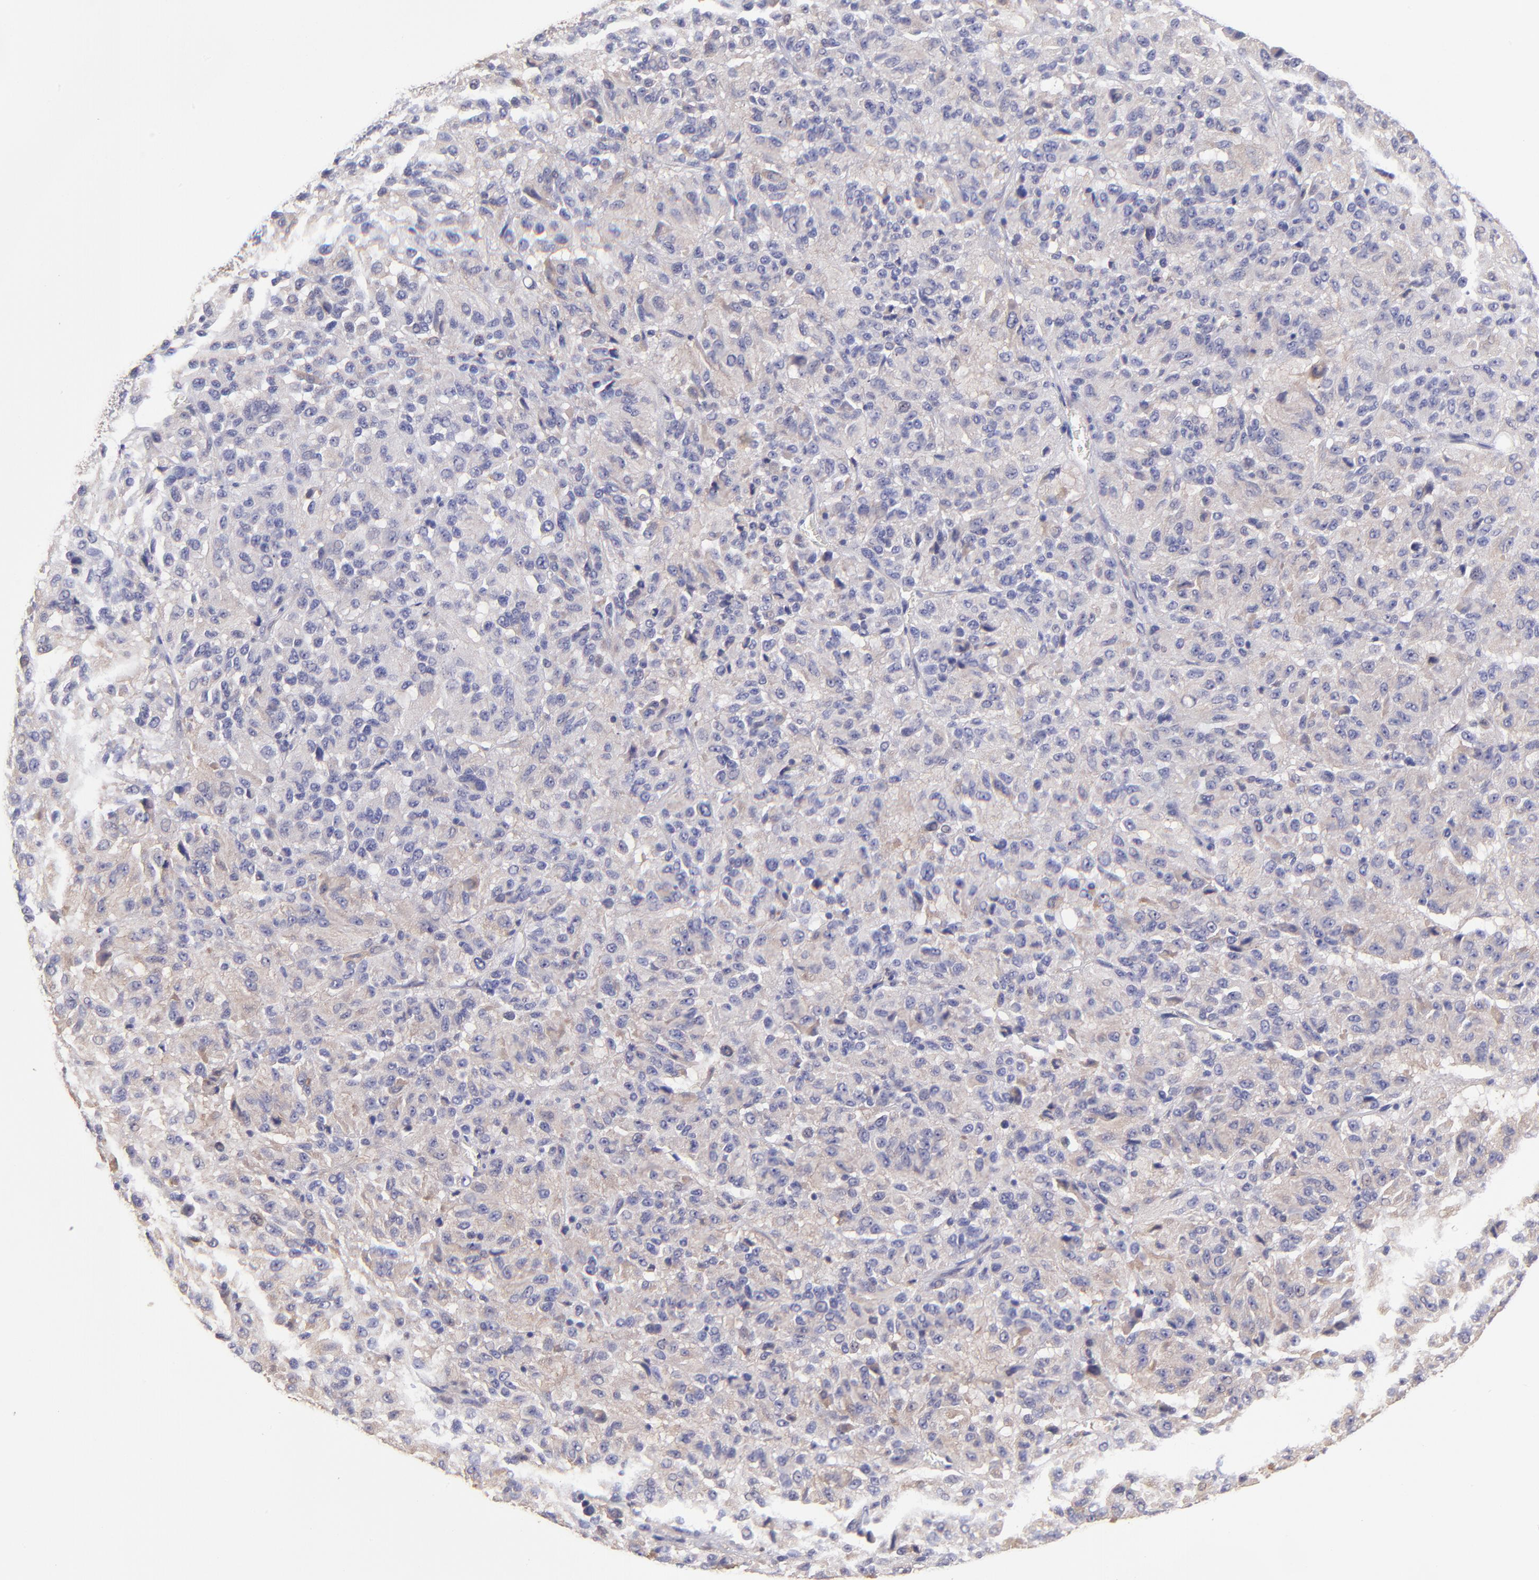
{"staining": {"intensity": "weak", "quantity": ">75%", "location": "cytoplasmic/membranous"}, "tissue": "melanoma", "cell_type": "Tumor cells", "image_type": "cancer", "snomed": [{"axis": "morphology", "description": "Malignant melanoma, Metastatic site"}, {"axis": "topography", "description": "Lung"}], "caption": "The micrograph displays a brown stain indicating the presence of a protein in the cytoplasmic/membranous of tumor cells in melanoma.", "gene": "NSF", "patient": {"sex": "male", "age": 64}}